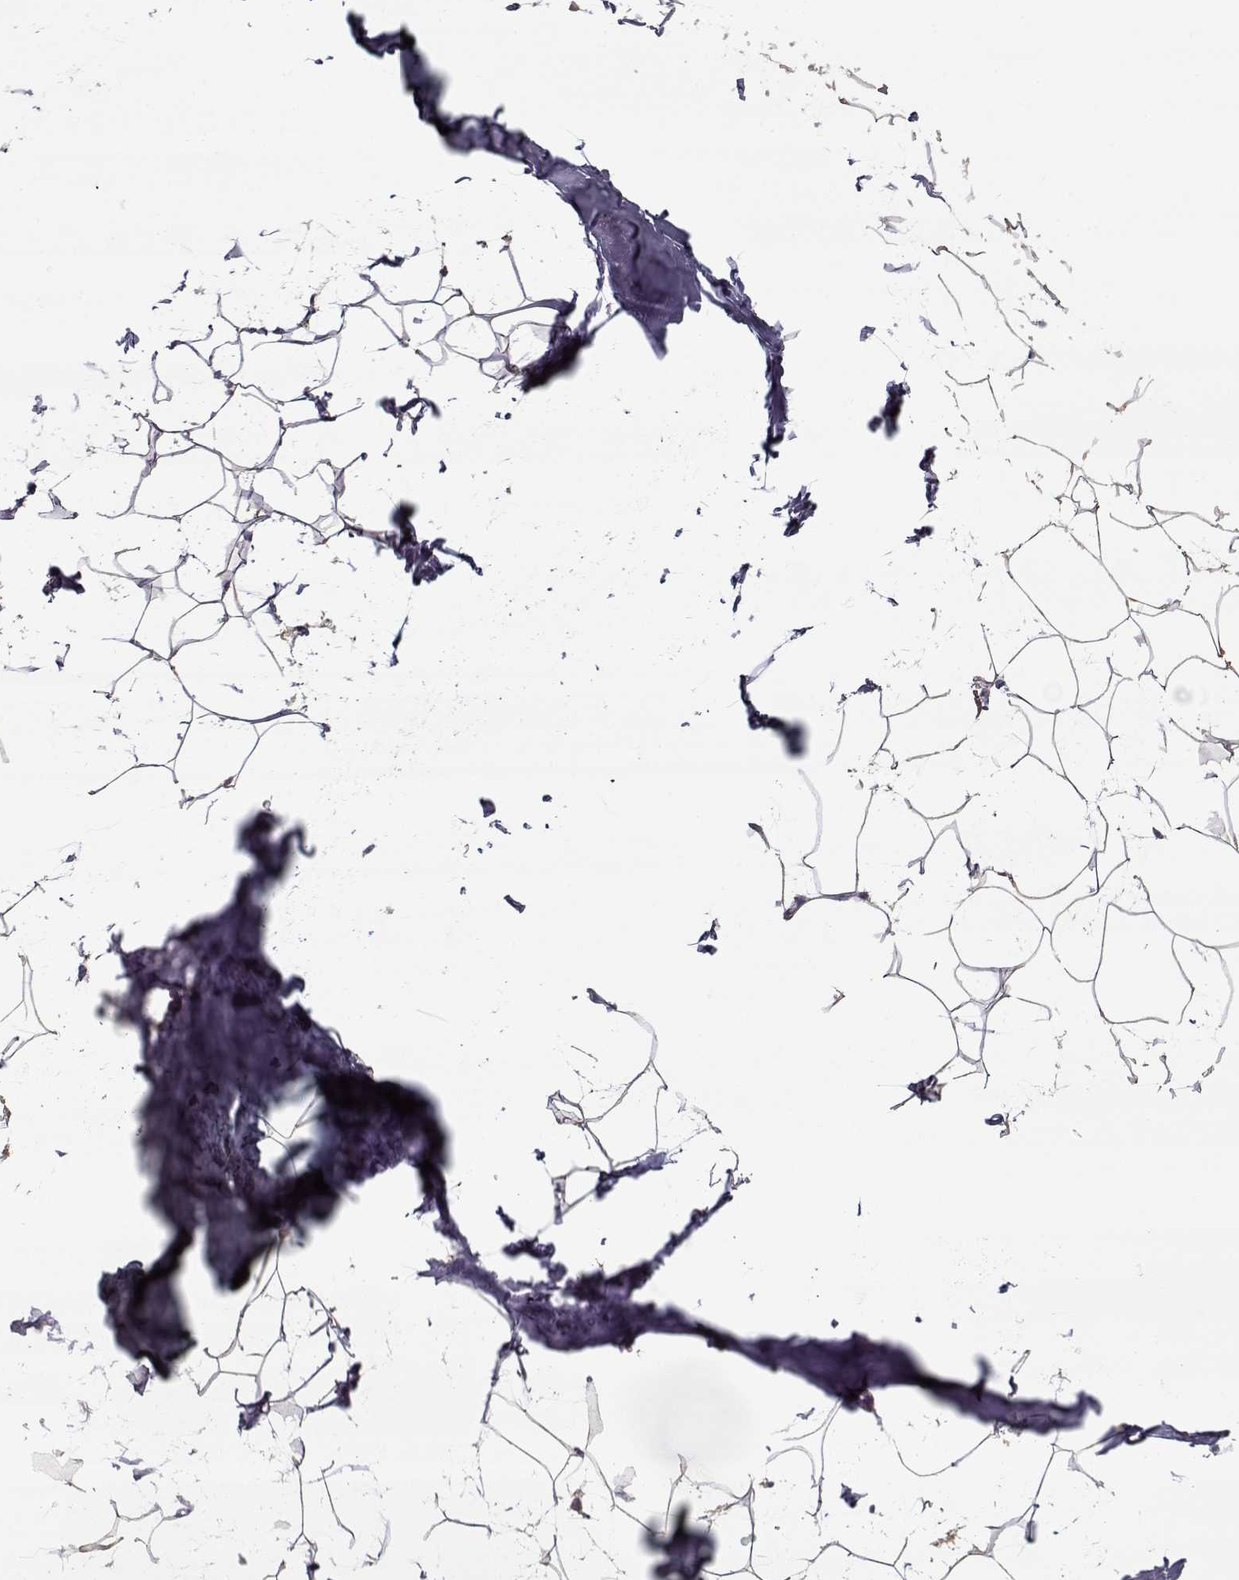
{"staining": {"intensity": "negative", "quantity": "none", "location": "none"}, "tissue": "breast", "cell_type": "Adipocytes", "image_type": "normal", "snomed": [{"axis": "morphology", "description": "Normal tissue, NOS"}, {"axis": "topography", "description": "Breast"}], "caption": "Immunohistochemistry of benign breast demonstrates no positivity in adipocytes.", "gene": "LAMA2", "patient": {"sex": "female", "age": 32}}